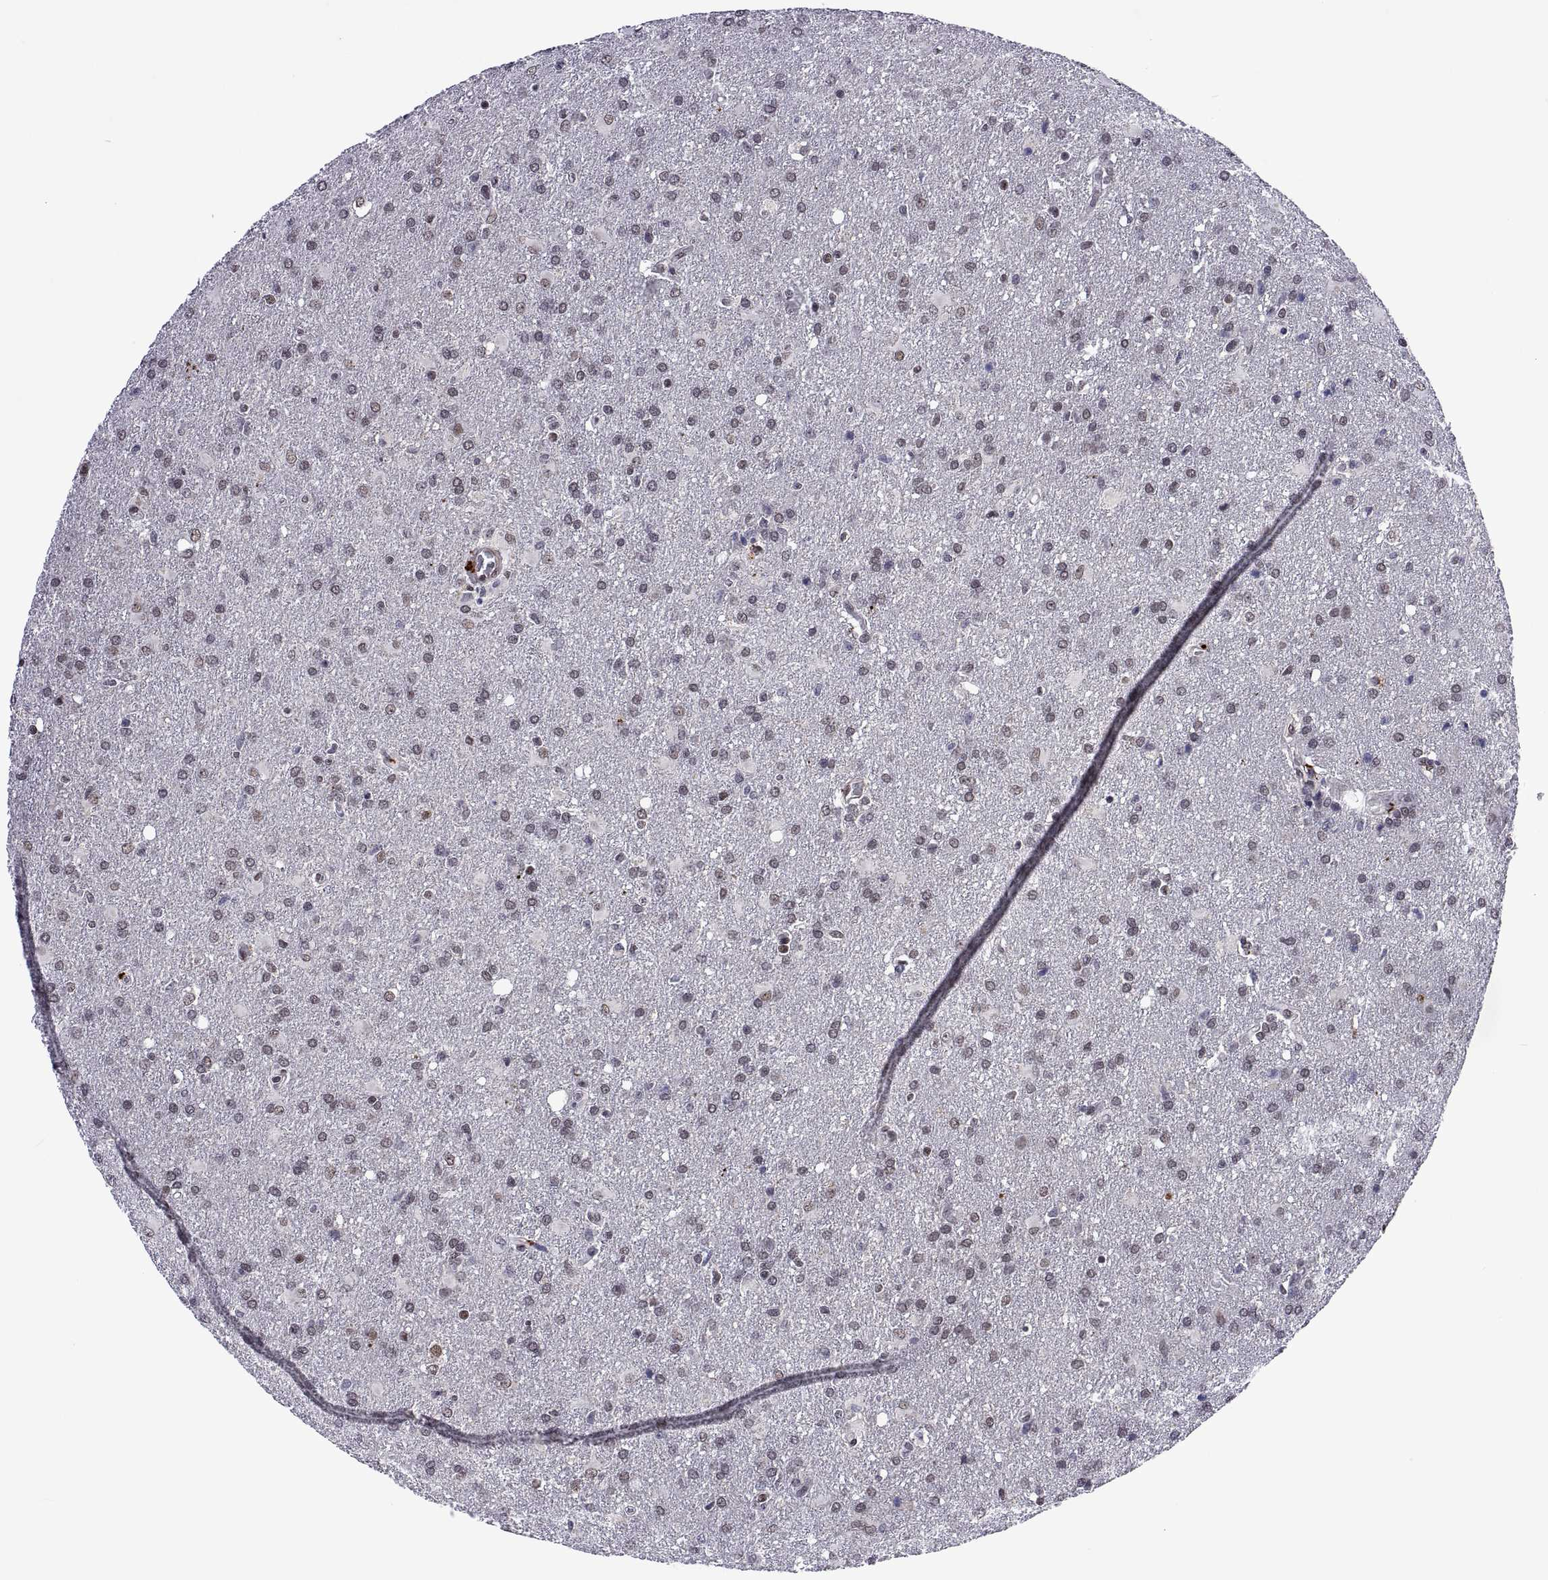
{"staining": {"intensity": "weak", "quantity": "<25%", "location": "nuclear"}, "tissue": "glioma", "cell_type": "Tumor cells", "image_type": "cancer", "snomed": [{"axis": "morphology", "description": "Glioma, malignant, High grade"}, {"axis": "topography", "description": "Brain"}], "caption": "An image of human glioma is negative for staining in tumor cells.", "gene": "NR4A1", "patient": {"sex": "male", "age": 68}}